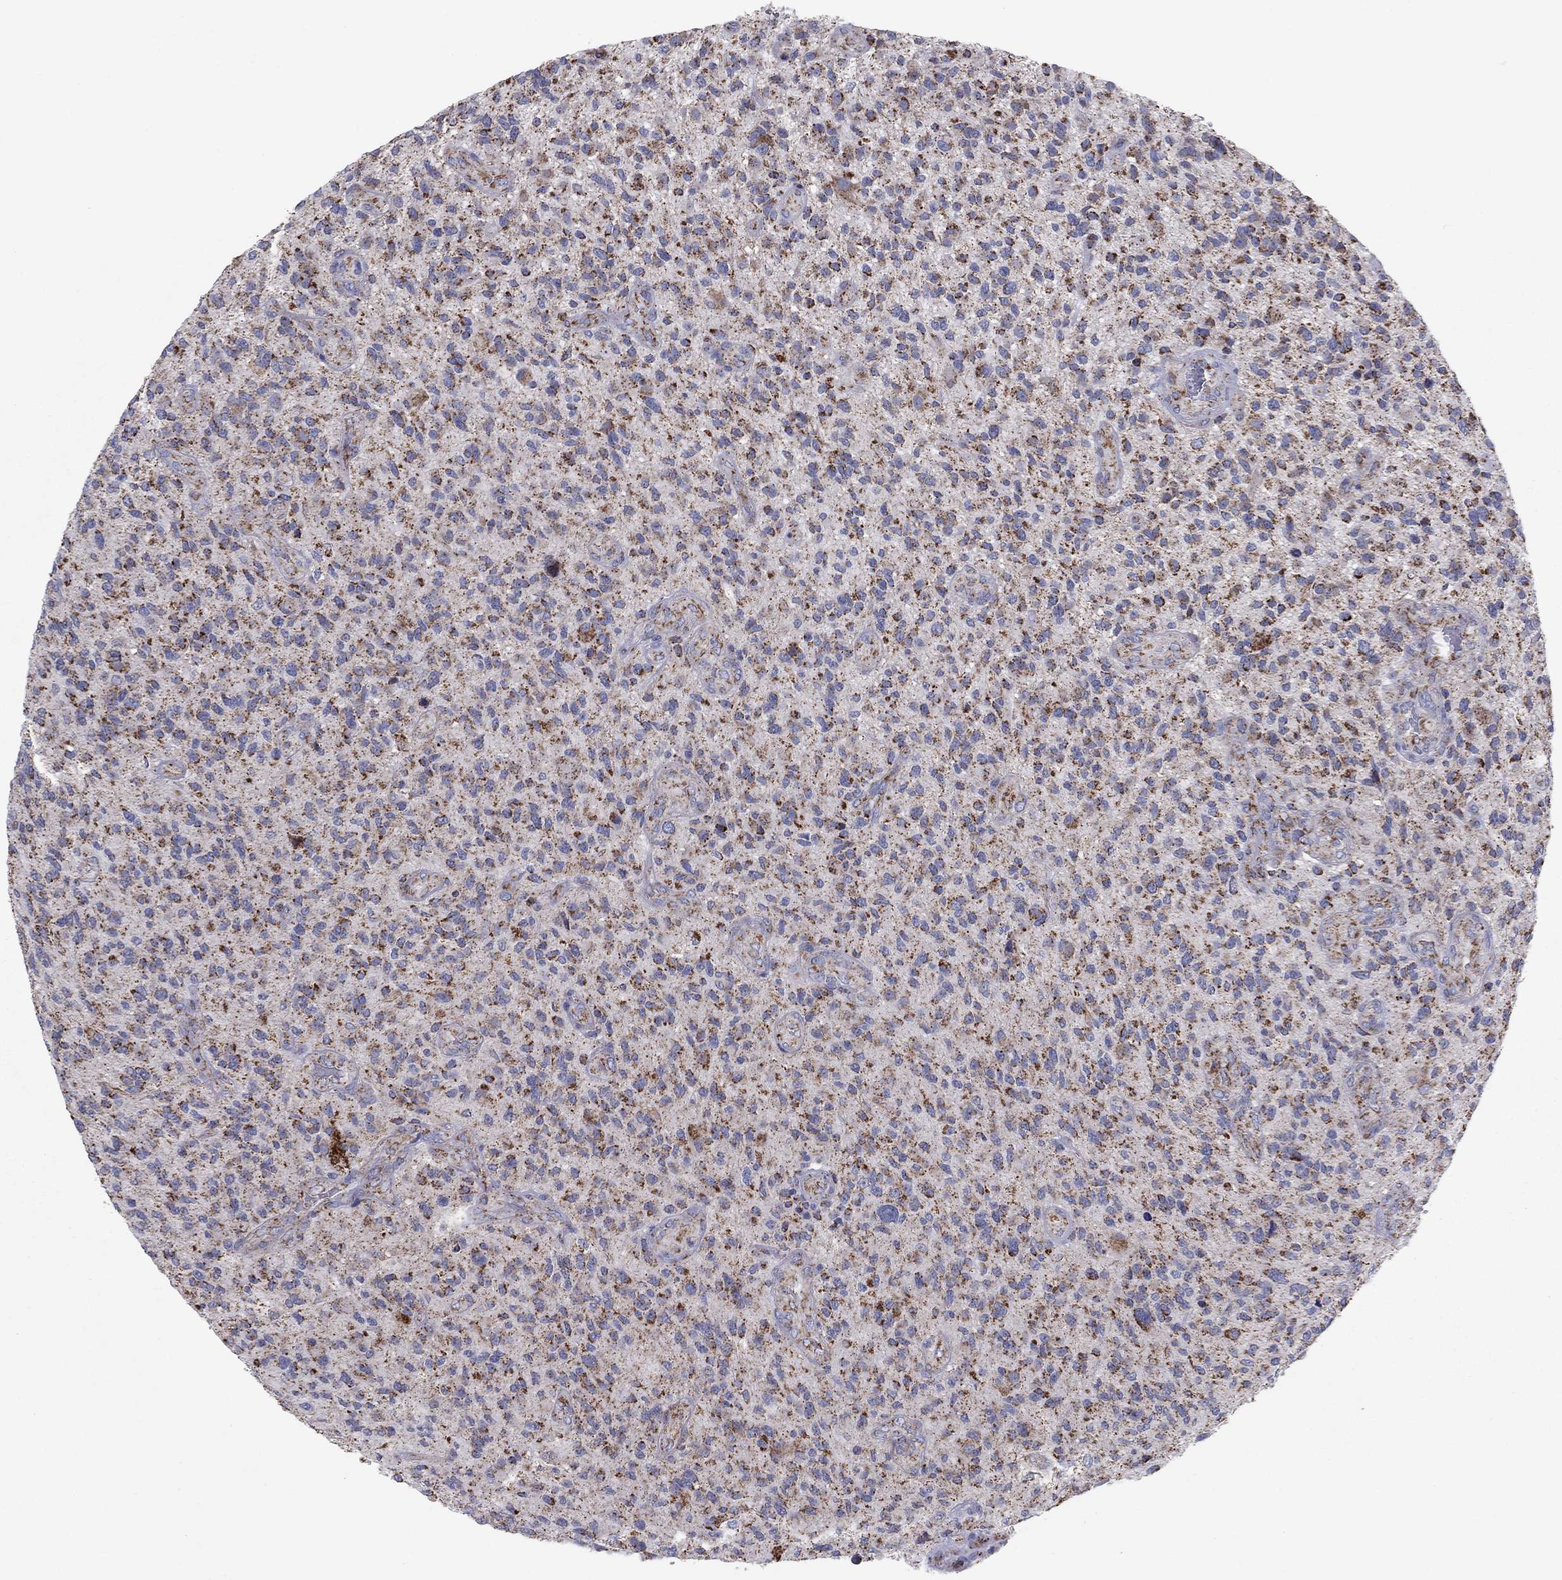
{"staining": {"intensity": "strong", "quantity": ">75%", "location": "cytoplasmic/membranous"}, "tissue": "glioma", "cell_type": "Tumor cells", "image_type": "cancer", "snomed": [{"axis": "morphology", "description": "Glioma, malignant, High grade"}, {"axis": "topography", "description": "Brain"}], "caption": "Protein staining of glioma tissue demonstrates strong cytoplasmic/membranous staining in about >75% of tumor cells. Immunohistochemistry (ihc) stains the protein in brown and the nuclei are stained blue.", "gene": "NDUFV1", "patient": {"sex": "male", "age": 47}}